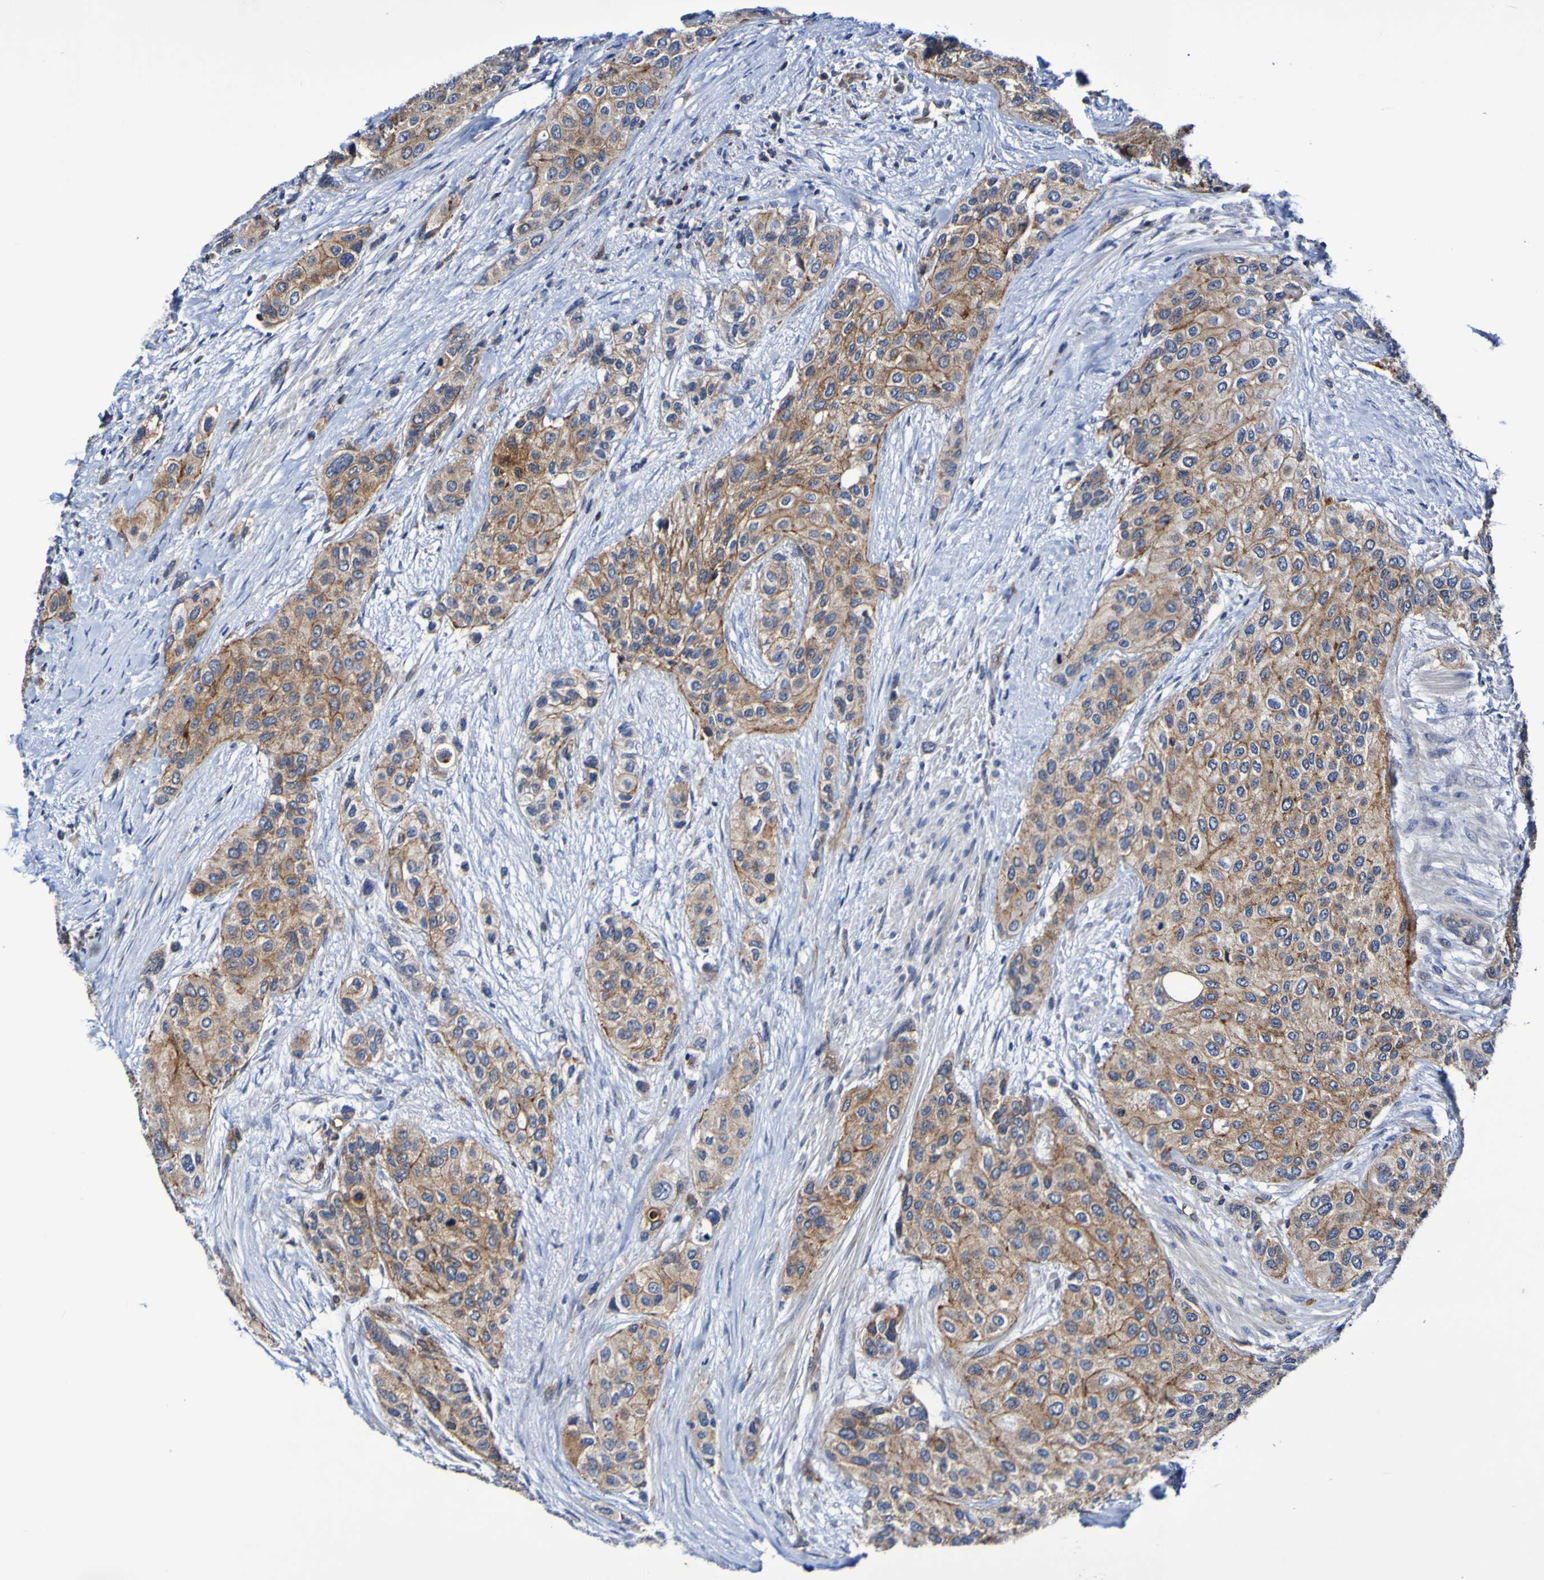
{"staining": {"intensity": "moderate", "quantity": ">75%", "location": "cytoplasmic/membranous"}, "tissue": "urothelial cancer", "cell_type": "Tumor cells", "image_type": "cancer", "snomed": [{"axis": "morphology", "description": "Urothelial carcinoma, High grade"}, {"axis": "topography", "description": "Urinary bladder"}], "caption": "Approximately >75% of tumor cells in high-grade urothelial carcinoma exhibit moderate cytoplasmic/membranous protein positivity as visualized by brown immunohistochemical staining.", "gene": "GJB1", "patient": {"sex": "female", "age": 56}}